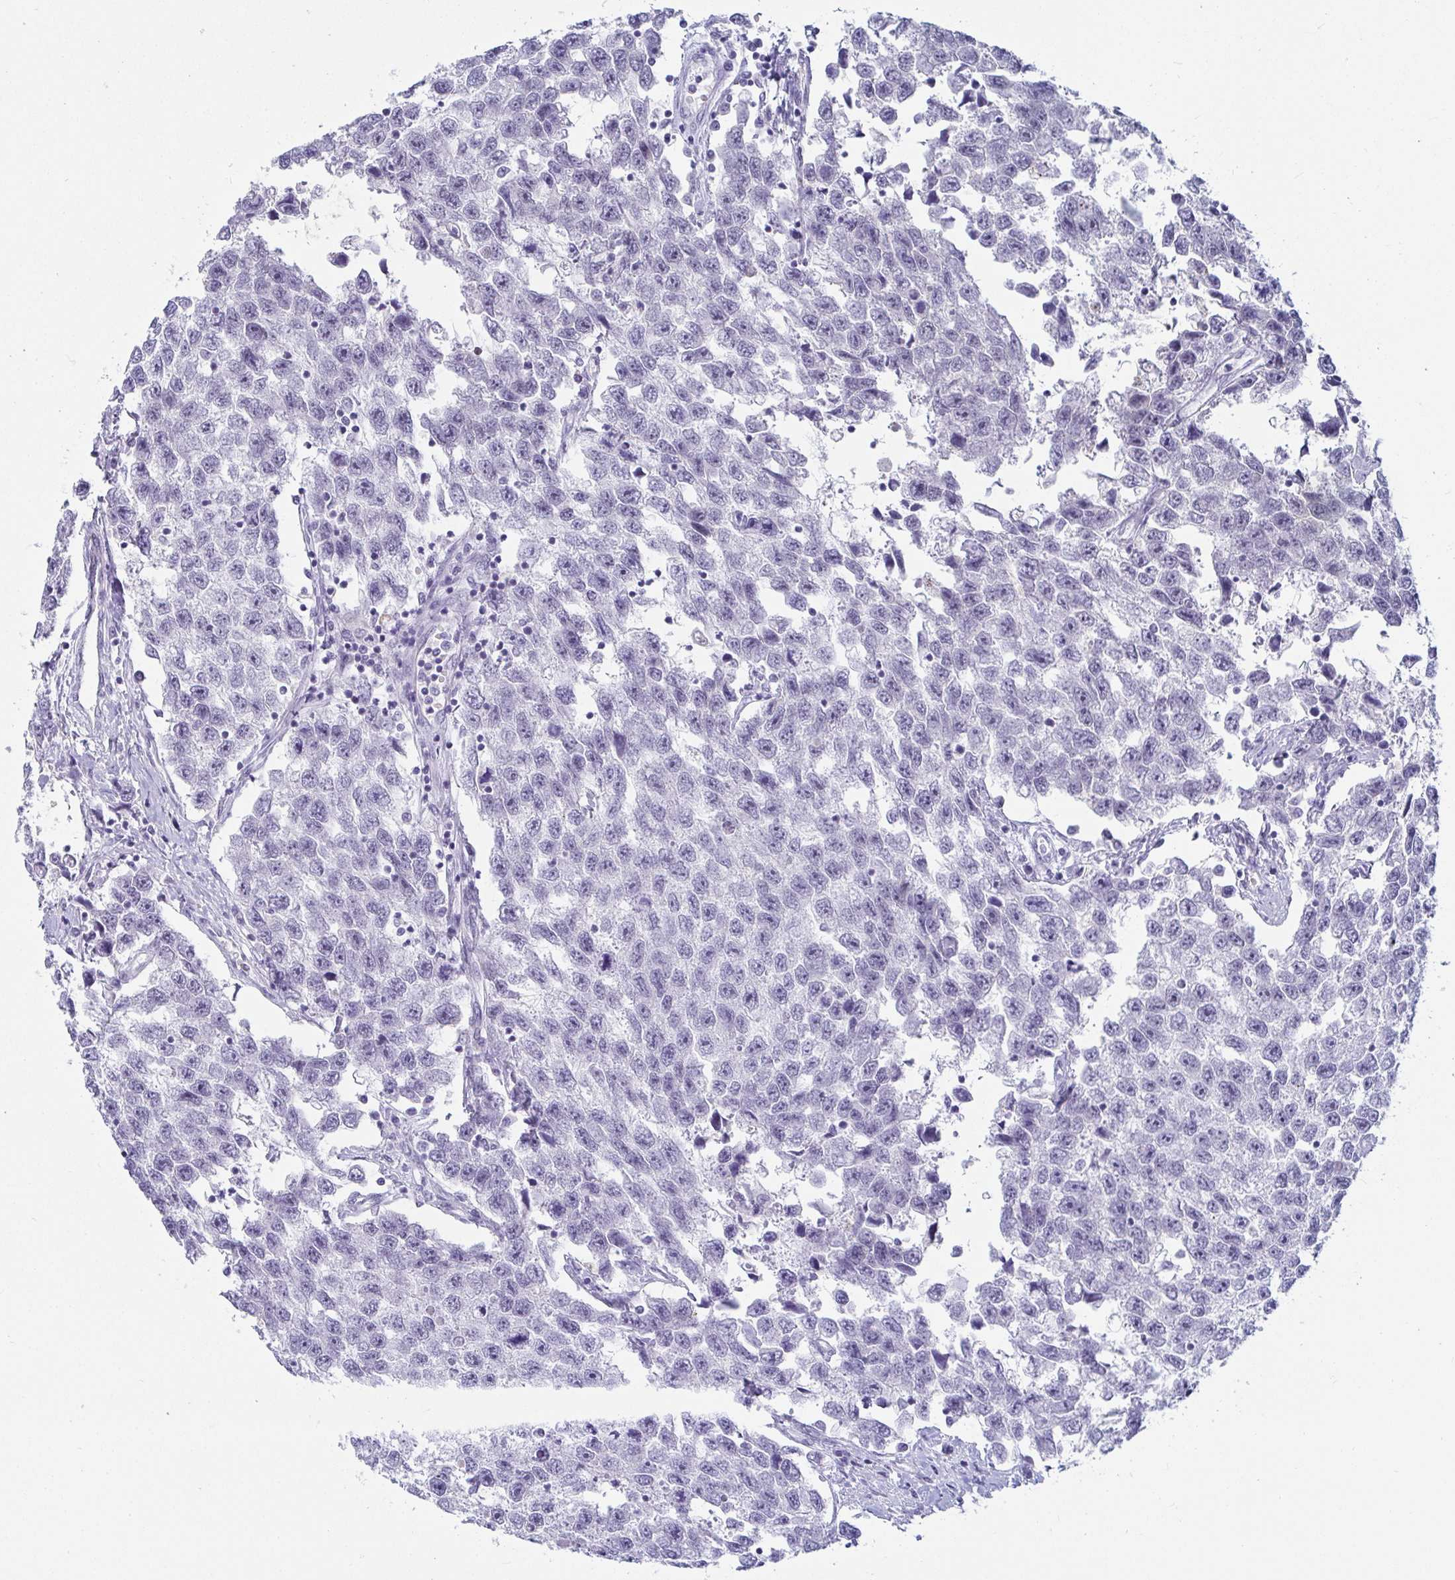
{"staining": {"intensity": "negative", "quantity": "none", "location": "none"}, "tissue": "testis cancer", "cell_type": "Tumor cells", "image_type": "cancer", "snomed": [{"axis": "morphology", "description": "Seminoma, NOS"}, {"axis": "topography", "description": "Testis"}], "caption": "Immunohistochemistry micrograph of neoplastic tissue: testis cancer stained with DAB (3,3'-diaminobenzidine) reveals no significant protein staining in tumor cells. Brightfield microscopy of immunohistochemistry stained with DAB (3,3'-diaminobenzidine) (brown) and hematoxylin (blue), captured at high magnification.", "gene": "NPY", "patient": {"sex": "male", "age": 33}}